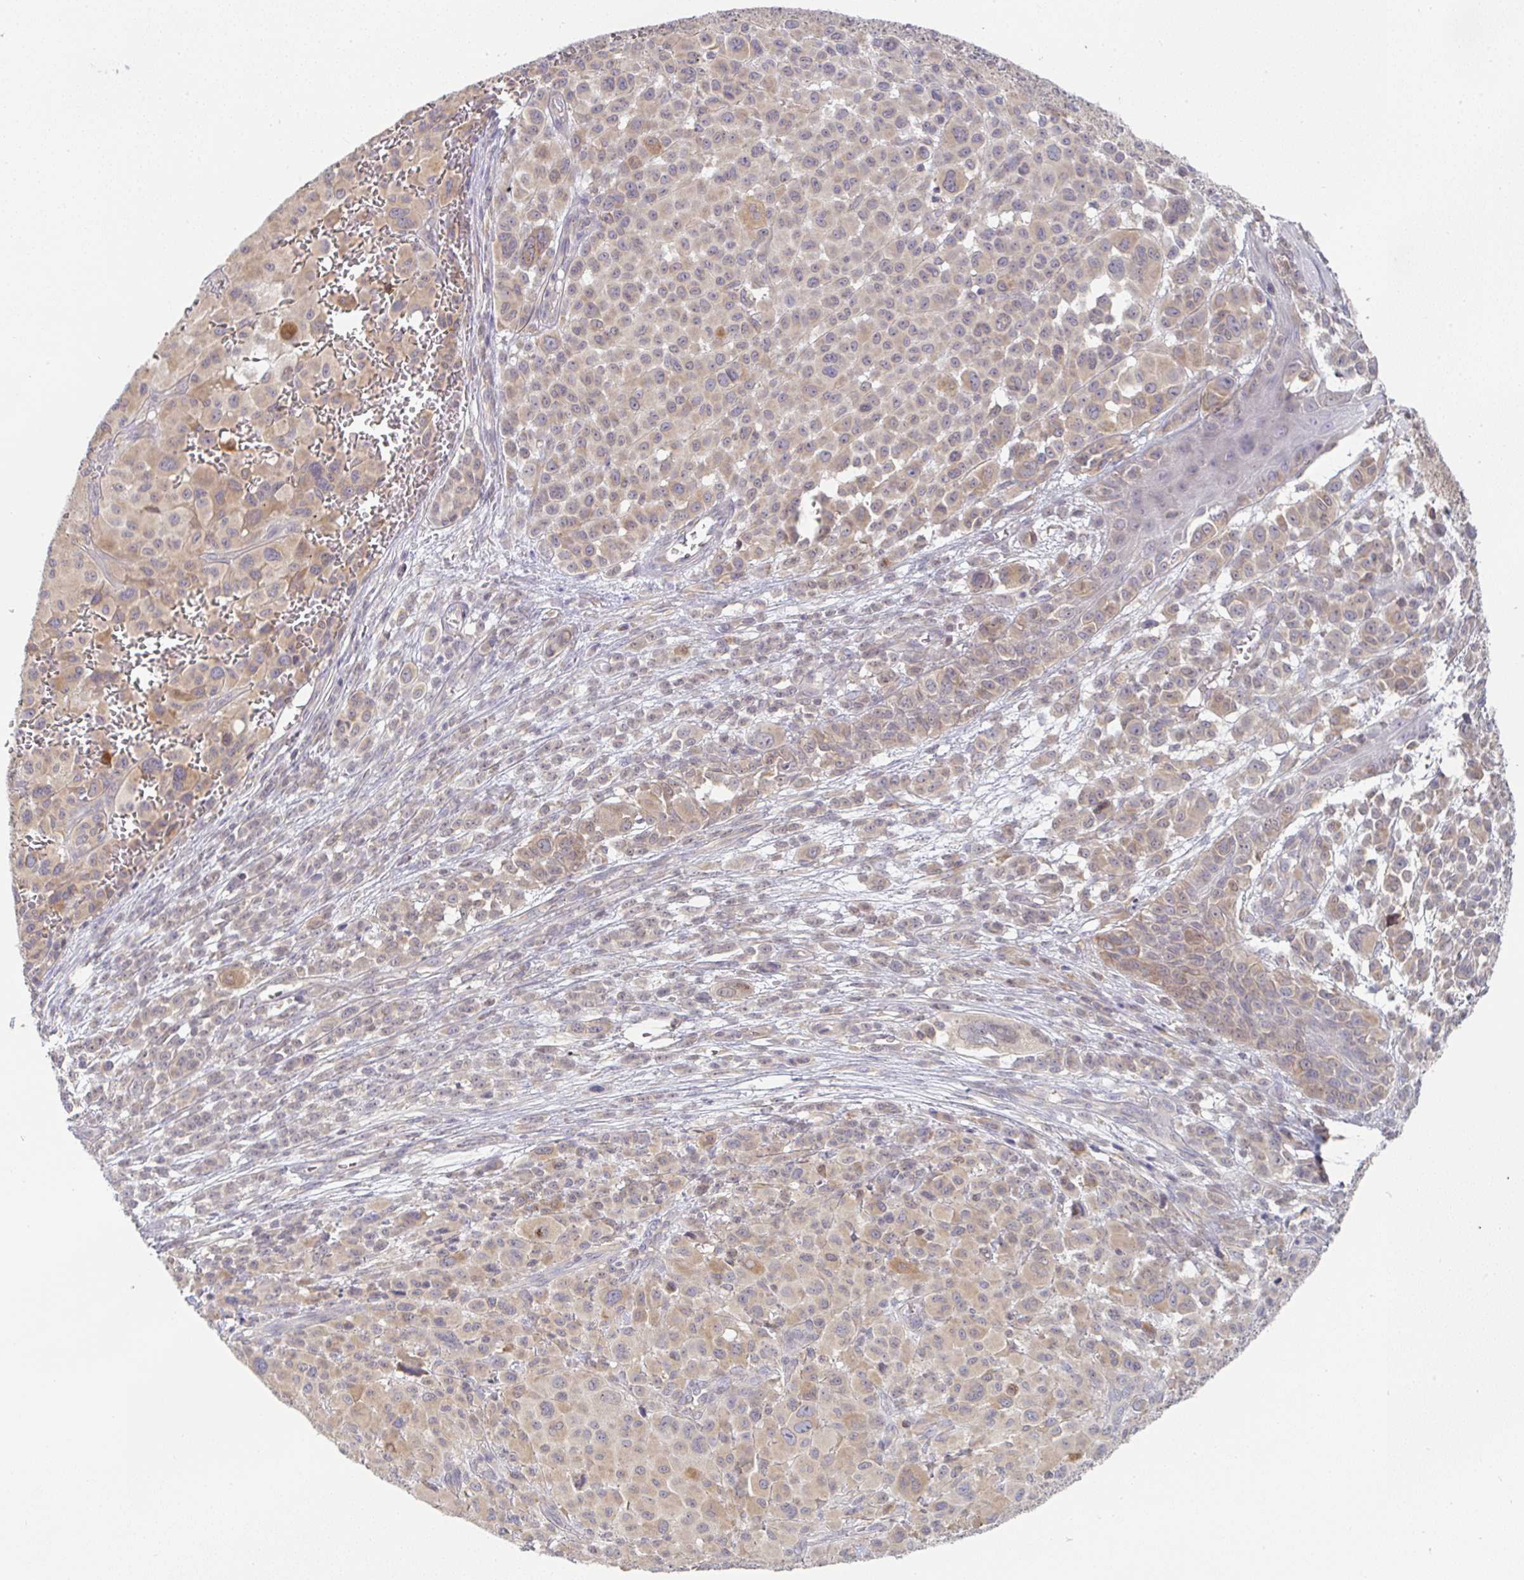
{"staining": {"intensity": "moderate", "quantity": ">75%", "location": "cytoplasmic/membranous"}, "tissue": "melanoma", "cell_type": "Tumor cells", "image_type": "cancer", "snomed": [{"axis": "morphology", "description": "Malignant melanoma, NOS"}, {"axis": "topography", "description": "Skin"}], "caption": "Malignant melanoma stained for a protein (brown) shows moderate cytoplasmic/membranous positive positivity in approximately >75% of tumor cells.", "gene": "DERL2", "patient": {"sex": "female", "age": 74}}